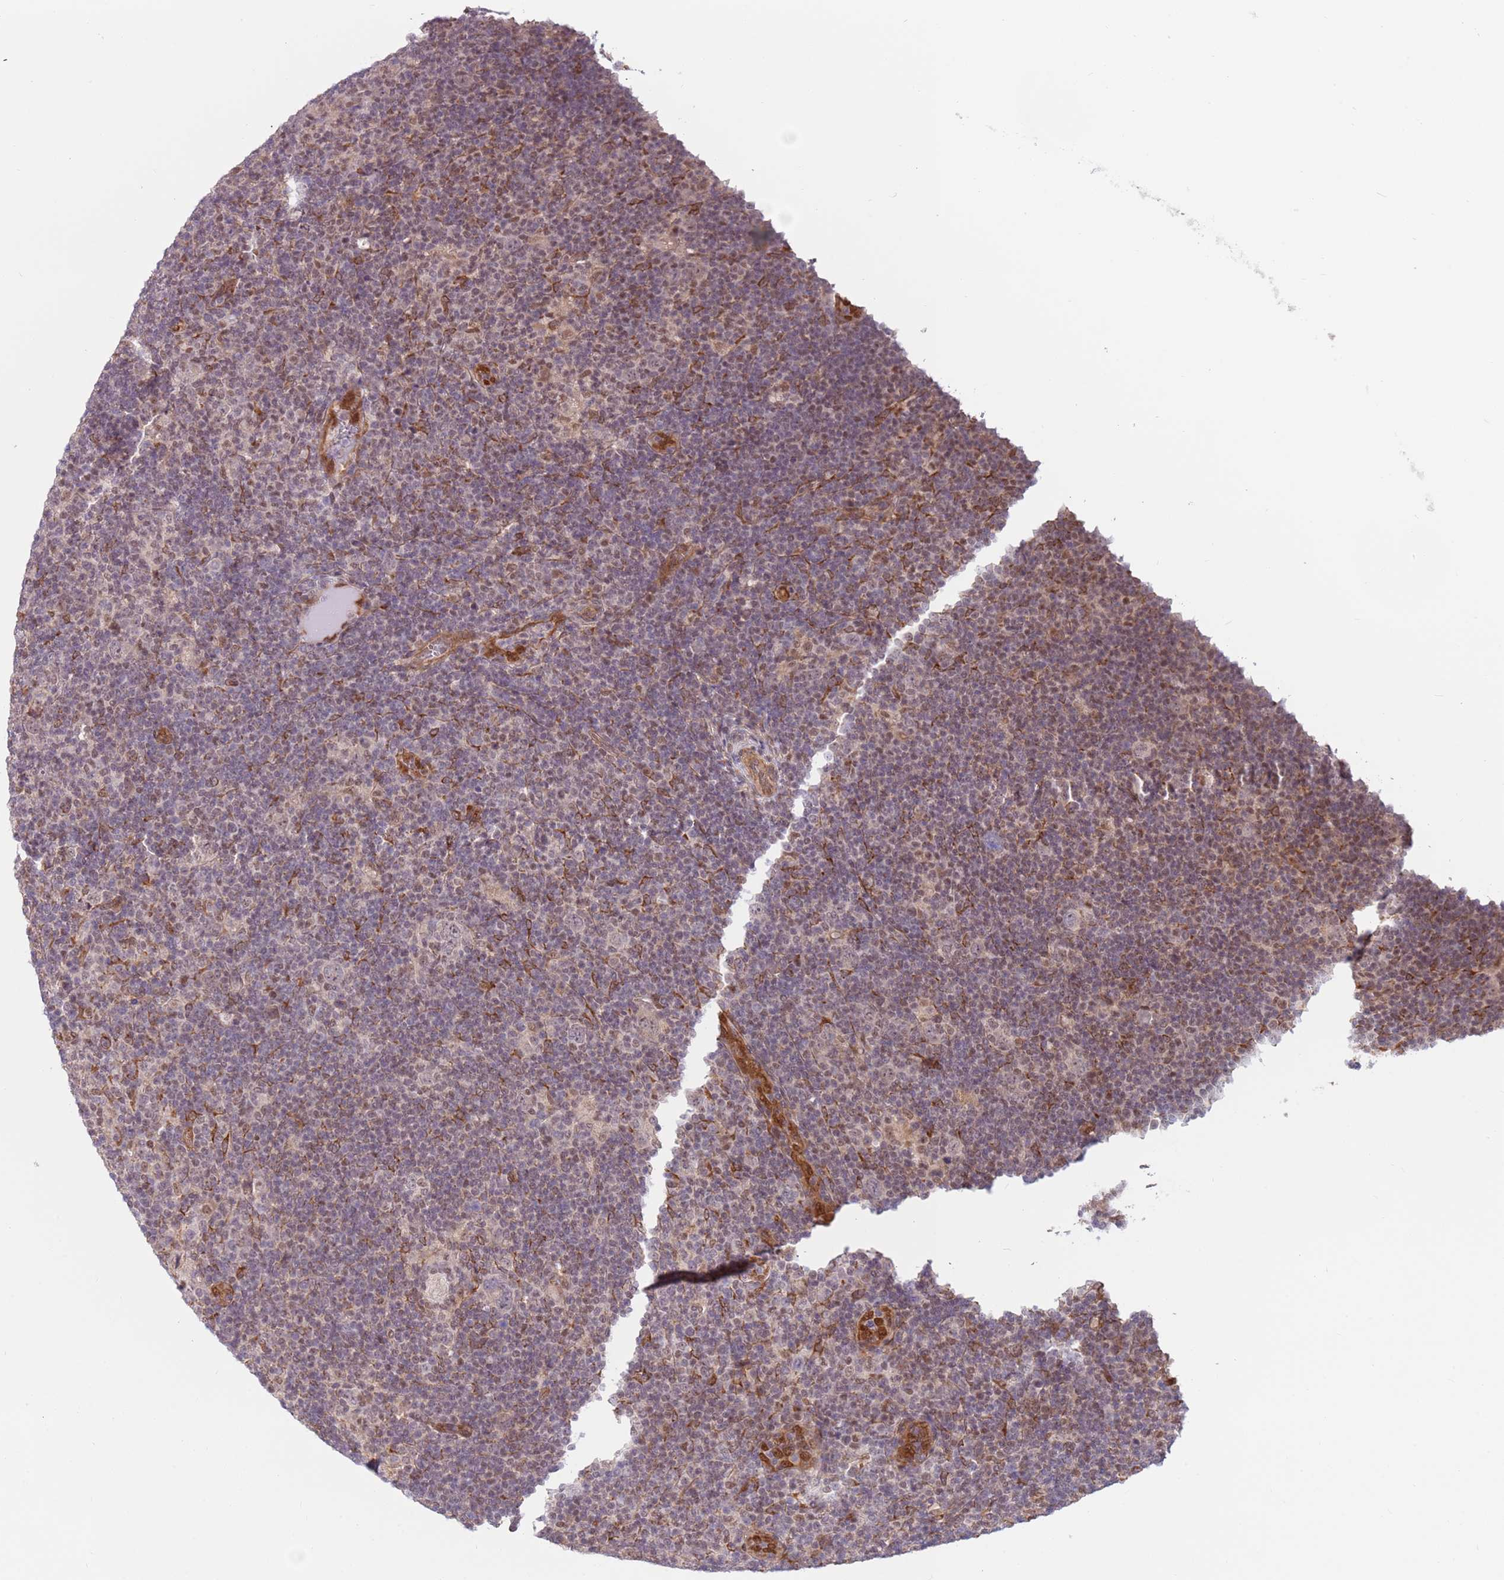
{"staining": {"intensity": "negative", "quantity": "none", "location": "none"}, "tissue": "lymphoma", "cell_type": "Tumor cells", "image_type": "cancer", "snomed": [{"axis": "morphology", "description": "Hodgkin's disease, NOS"}, {"axis": "topography", "description": "Lymph node"}], "caption": "The IHC image has no significant expression in tumor cells of Hodgkin's disease tissue.", "gene": "DCAF4", "patient": {"sex": "female", "age": 57}}